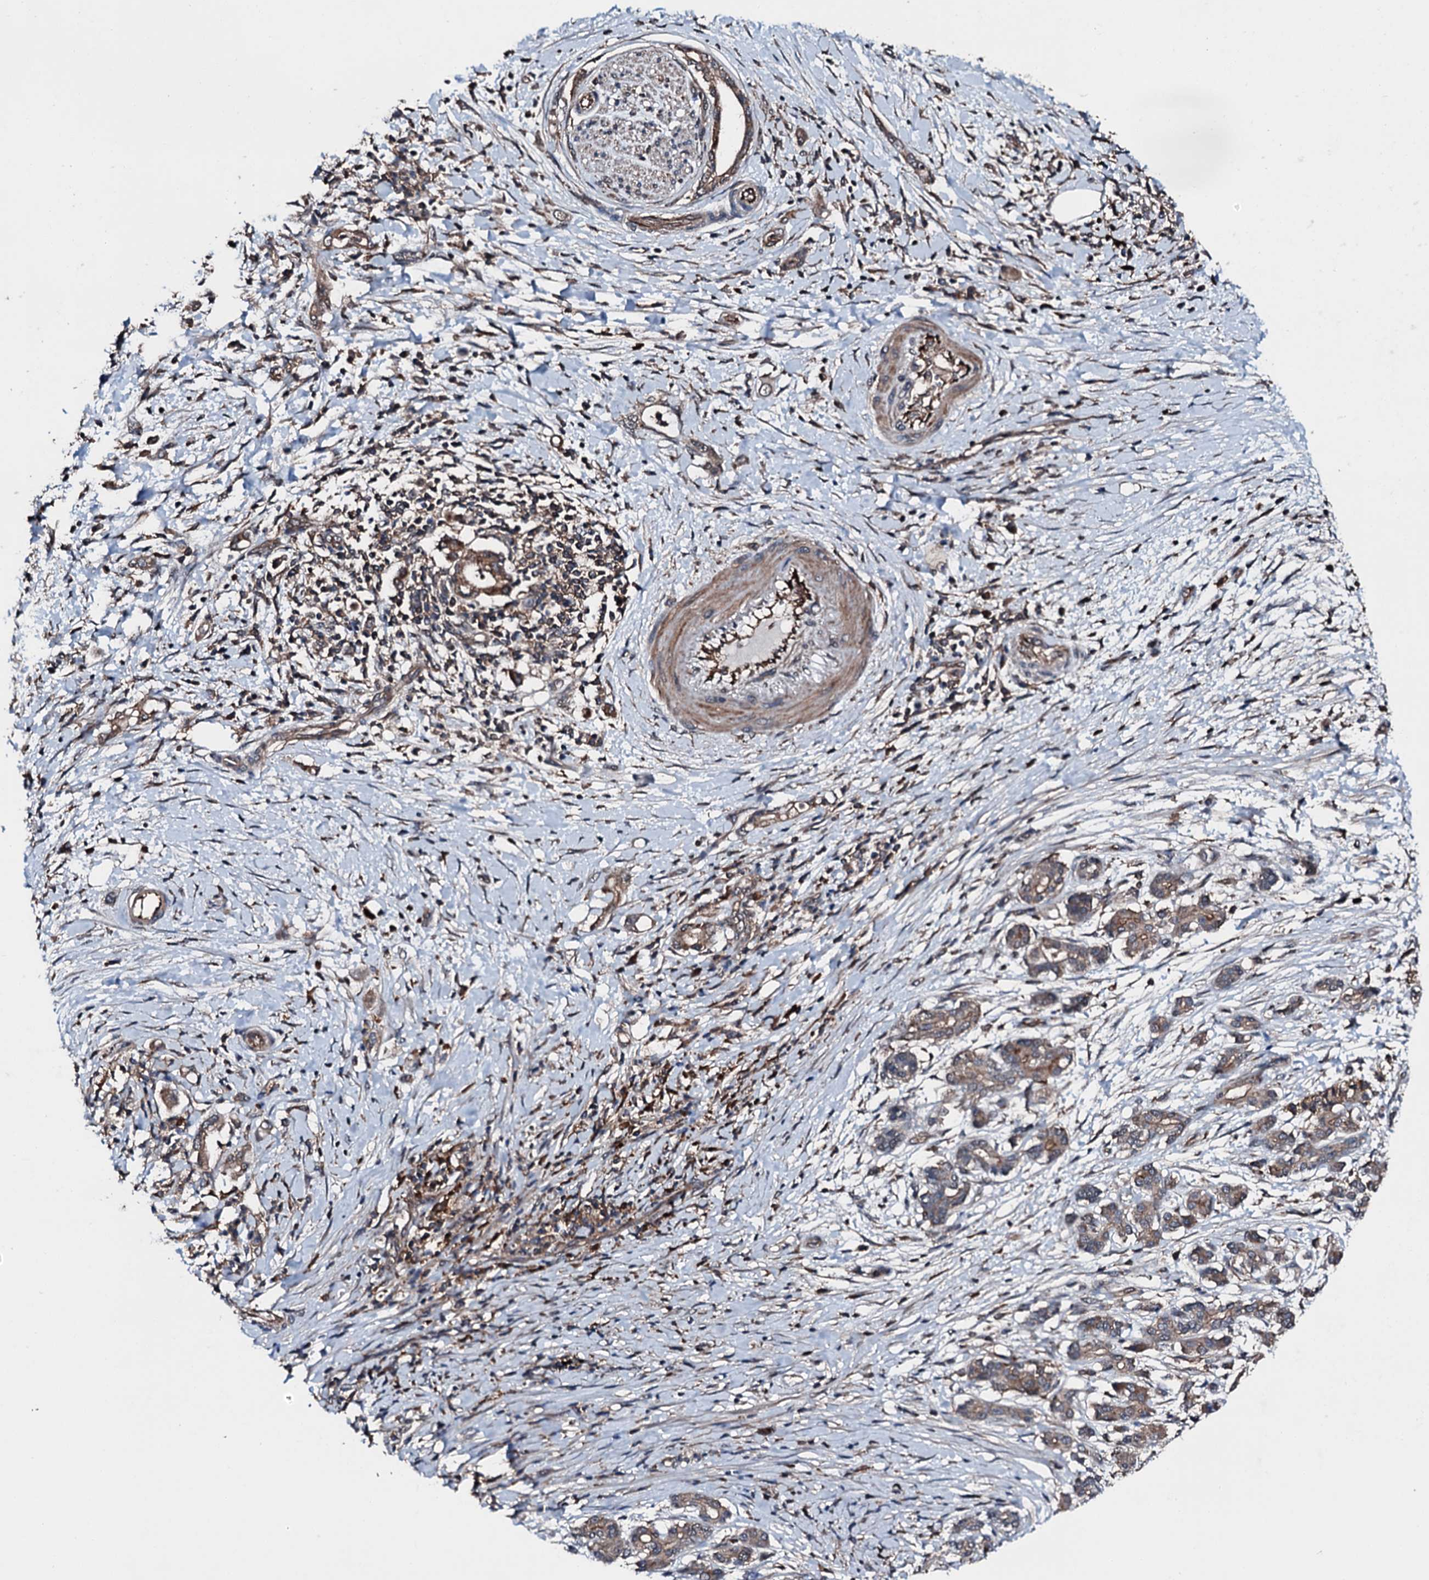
{"staining": {"intensity": "moderate", "quantity": "<25%", "location": "cytoplasmic/membranous"}, "tissue": "pancreatic cancer", "cell_type": "Tumor cells", "image_type": "cancer", "snomed": [{"axis": "morphology", "description": "Adenocarcinoma, NOS"}, {"axis": "topography", "description": "Pancreas"}], "caption": "A high-resolution photomicrograph shows IHC staining of pancreatic cancer (adenocarcinoma), which demonstrates moderate cytoplasmic/membranous staining in approximately <25% of tumor cells.", "gene": "FGD4", "patient": {"sex": "female", "age": 55}}